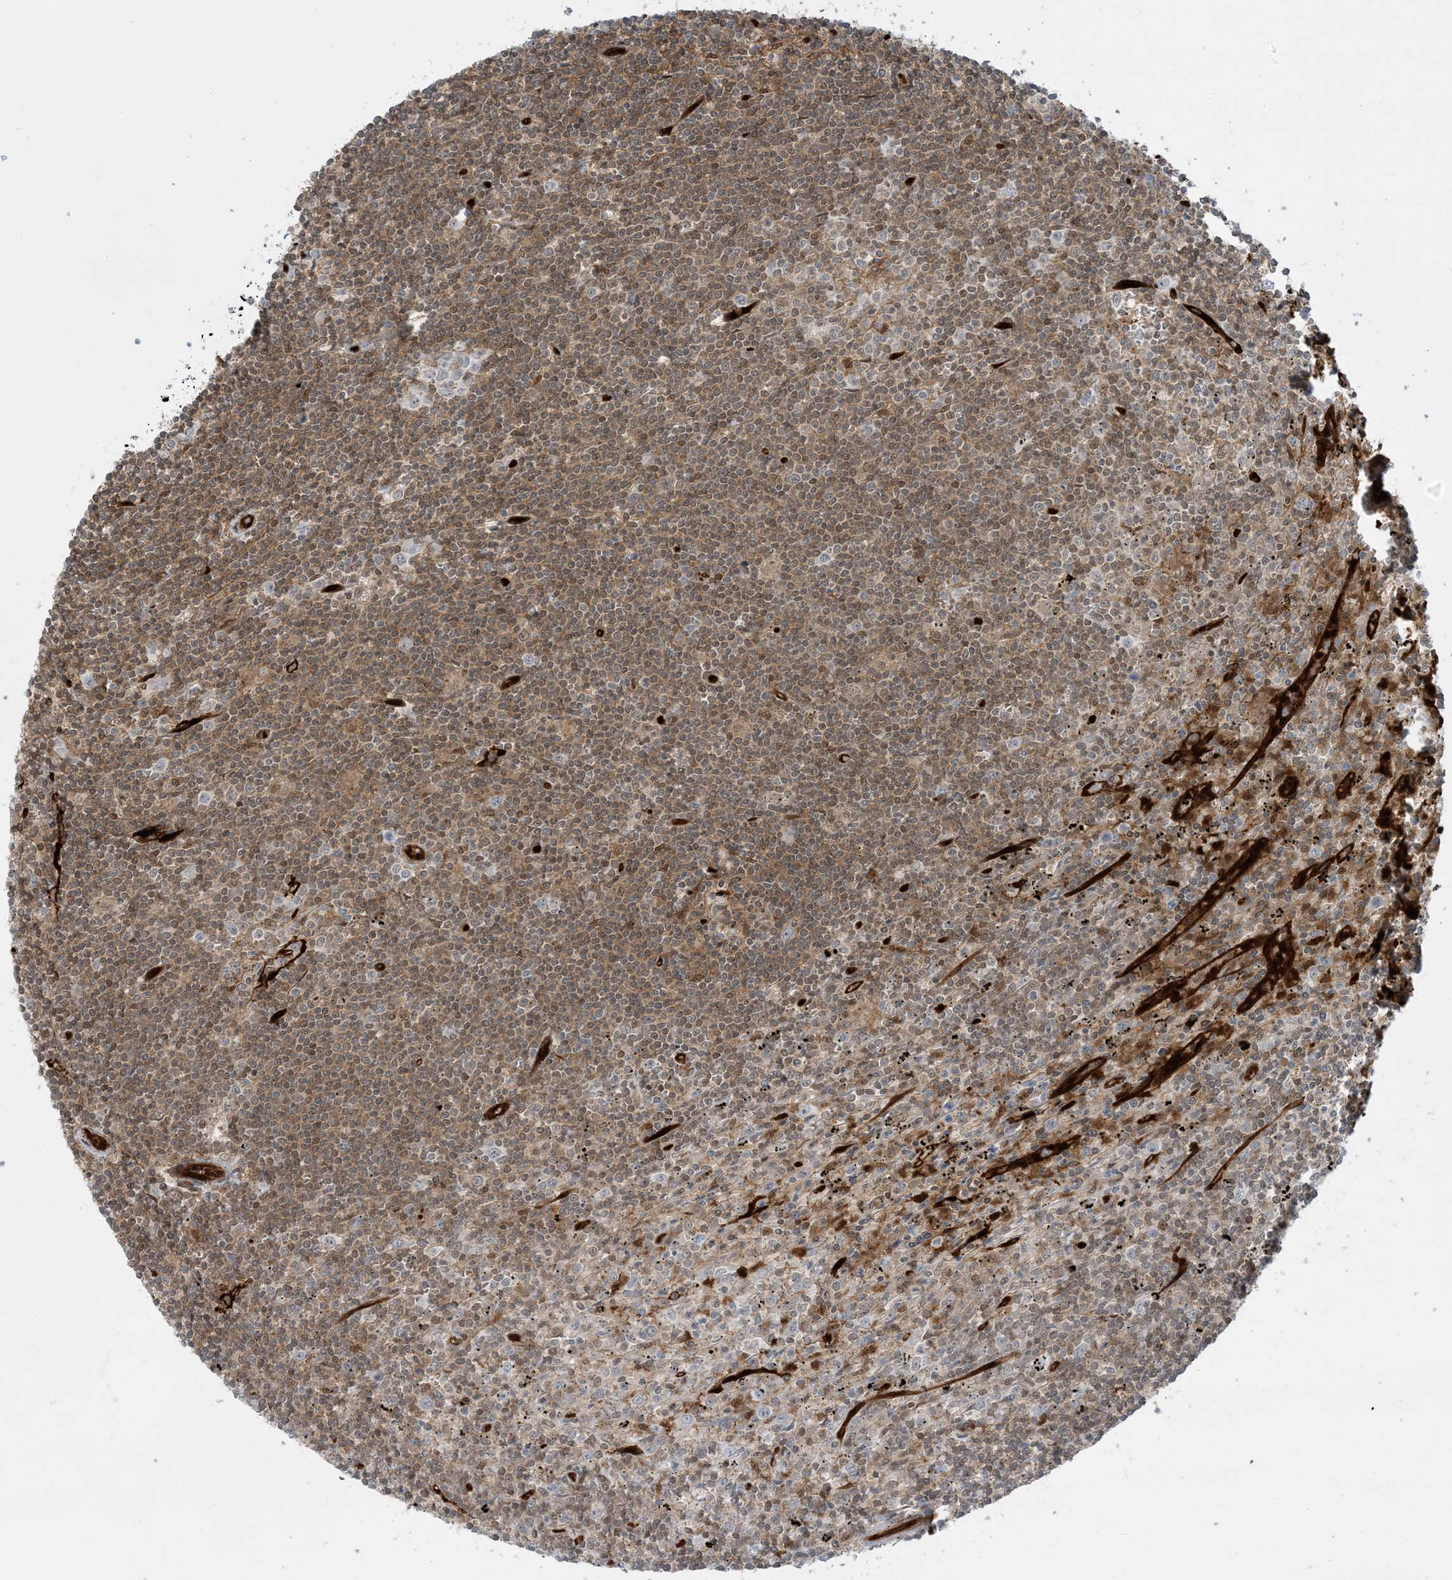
{"staining": {"intensity": "moderate", "quantity": "25%-75%", "location": "cytoplasmic/membranous"}, "tissue": "lymphoma", "cell_type": "Tumor cells", "image_type": "cancer", "snomed": [{"axis": "morphology", "description": "Malignant lymphoma, non-Hodgkin's type, Low grade"}, {"axis": "topography", "description": "Spleen"}], "caption": "A micrograph of lymphoma stained for a protein shows moderate cytoplasmic/membranous brown staining in tumor cells. The protein is stained brown, and the nuclei are stained in blue (DAB (3,3'-diaminobenzidine) IHC with brightfield microscopy, high magnification).", "gene": "PPM1F", "patient": {"sex": "male", "age": 76}}